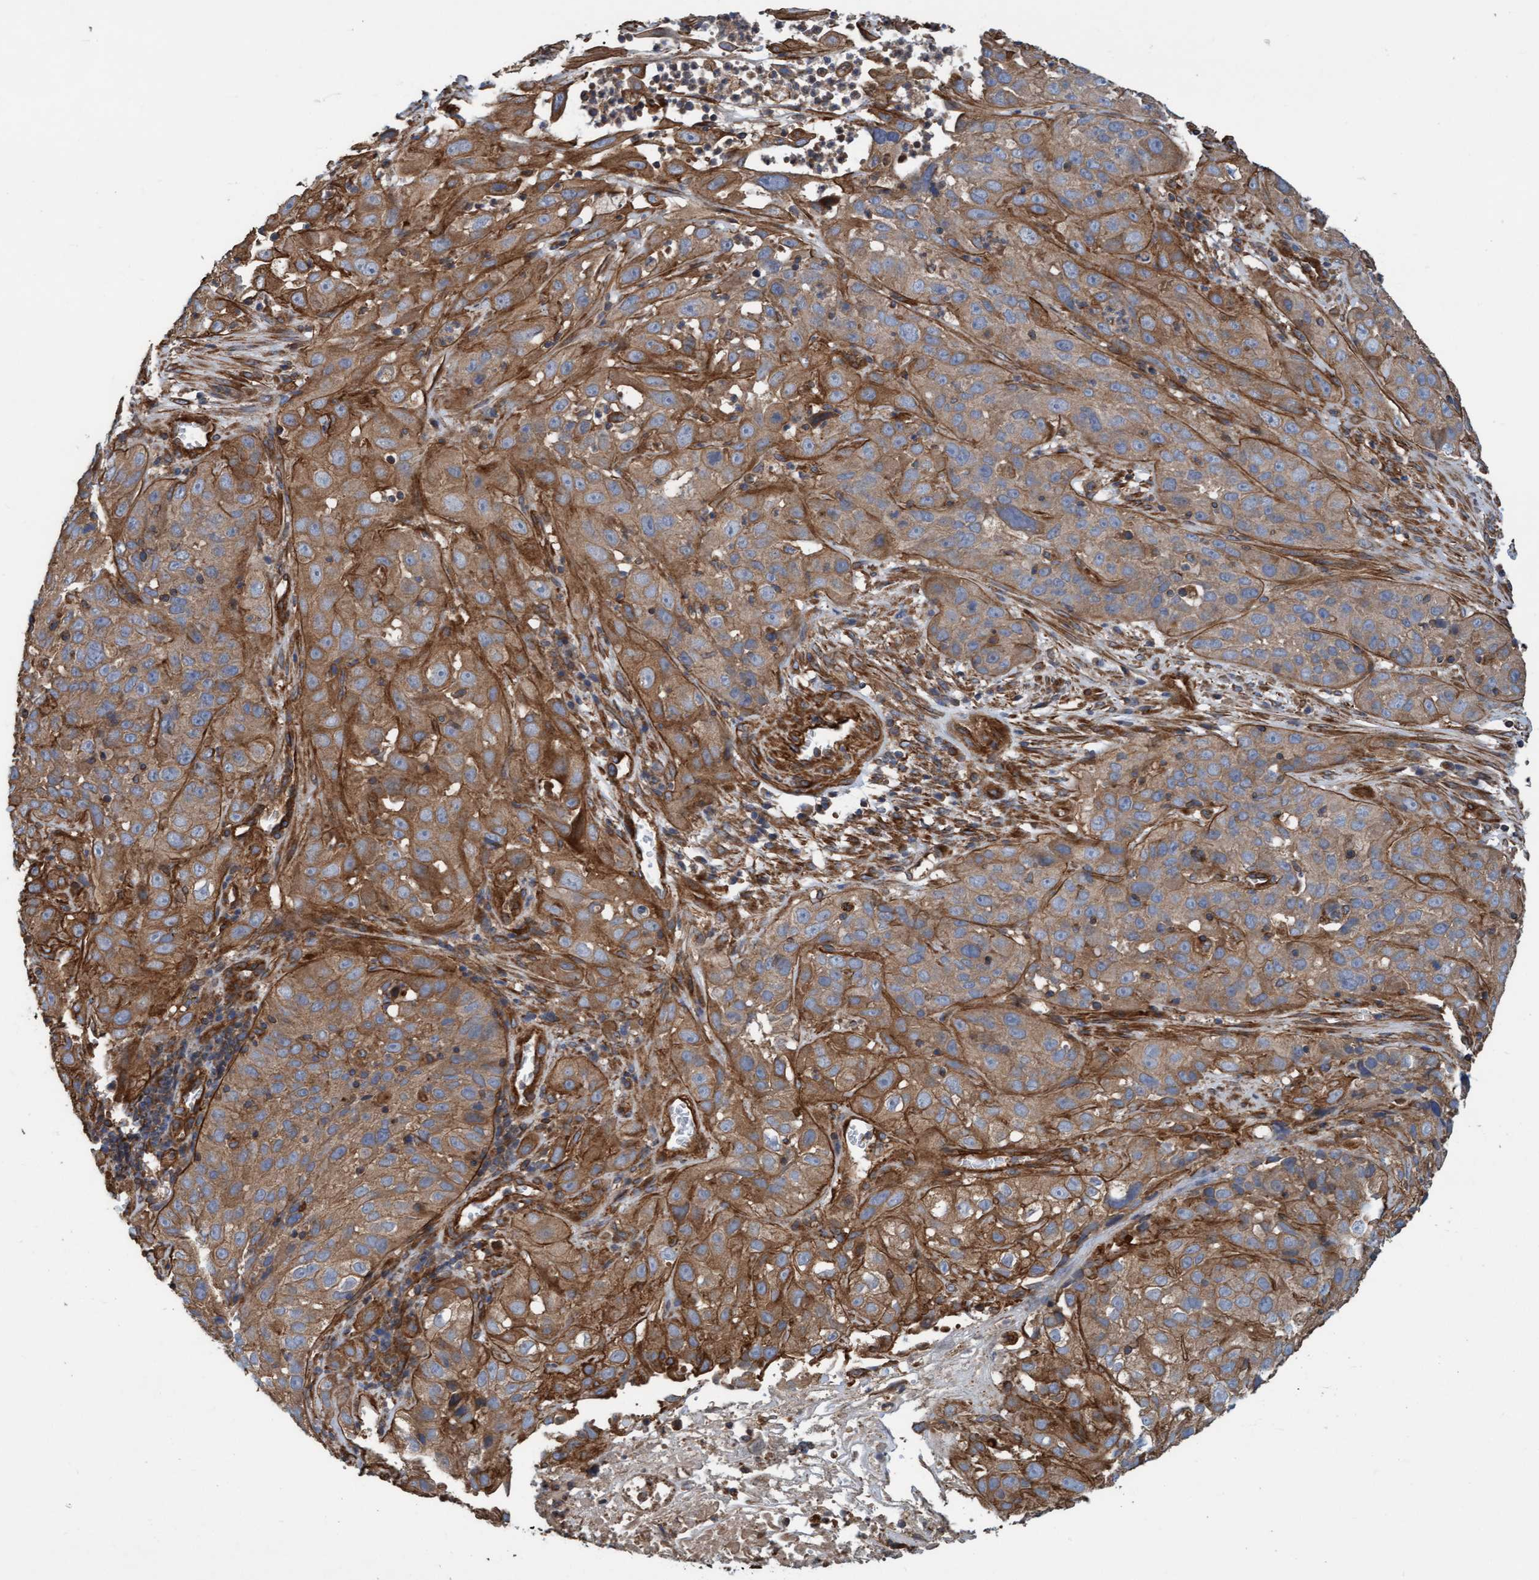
{"staining": {"intensity": "moderate", "quantity": ">75%", "location": "cytoplasmic/membranous"}, "tissue": "cervical cancer", "cell_type": "Tumor cells", "image_type": "cancer", "snomed": [{"axis": "morphology", "description": "Squamous cell carcinoma, NOS"}, {"axis": "topography", "description": "Cervix"}], "caption": "There is medium levels of moderate cytoplasmic/membranous positivity in tumor cells of cervical cancer (squamous cell carcinoma), as demonstrated by immunohistochemical staining (brown color).", "gene": "STXBP4", "patient": {"sex": "female", "age": 32}}